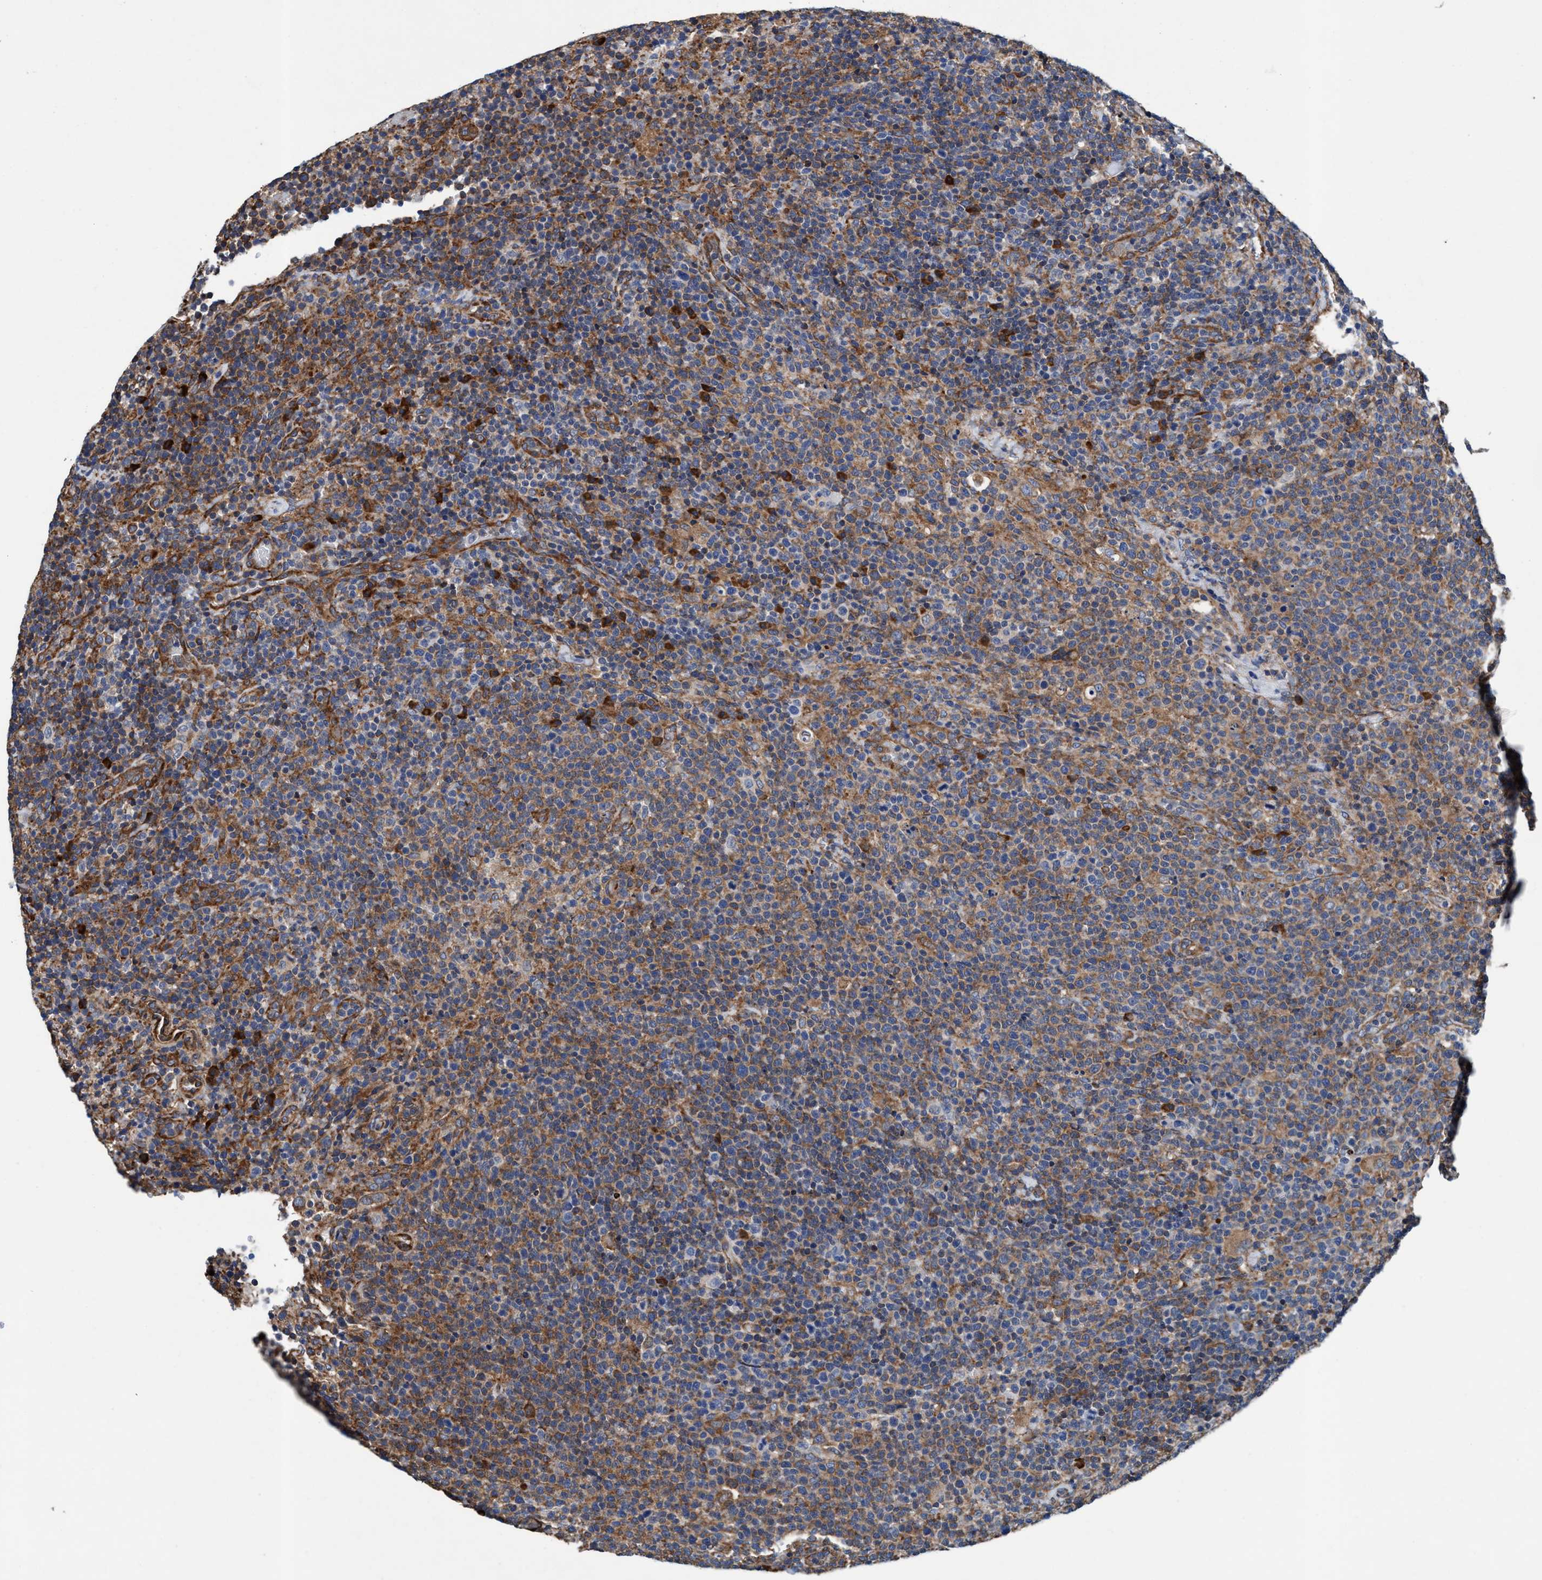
{"staining": {"intensity": "weak", "quantity": "25%-75%", "location": "cytoplasmic/membranous"}, "tissue": "lymphoma", "cell_type": "Tumor cells", "image_type": "cancer", "snomed": [{"axis": "morphology", "description": "Malignant lymphoma, non-Hodgkin's type, High grade"}, {"axis": "topography", "description": "Lymph node"}], "caption": "A low amount of weak cytoplasmic/membranous staining is present in about 25%-75% of tumor cells in lymphoma tissue. The protein is stained brown, and the nuclei are stained in blue (DAB IHC with brightfield microscopy, high magnification).", "gene": "ENDOG", "patient": {"sex": "male", "age": 61}}